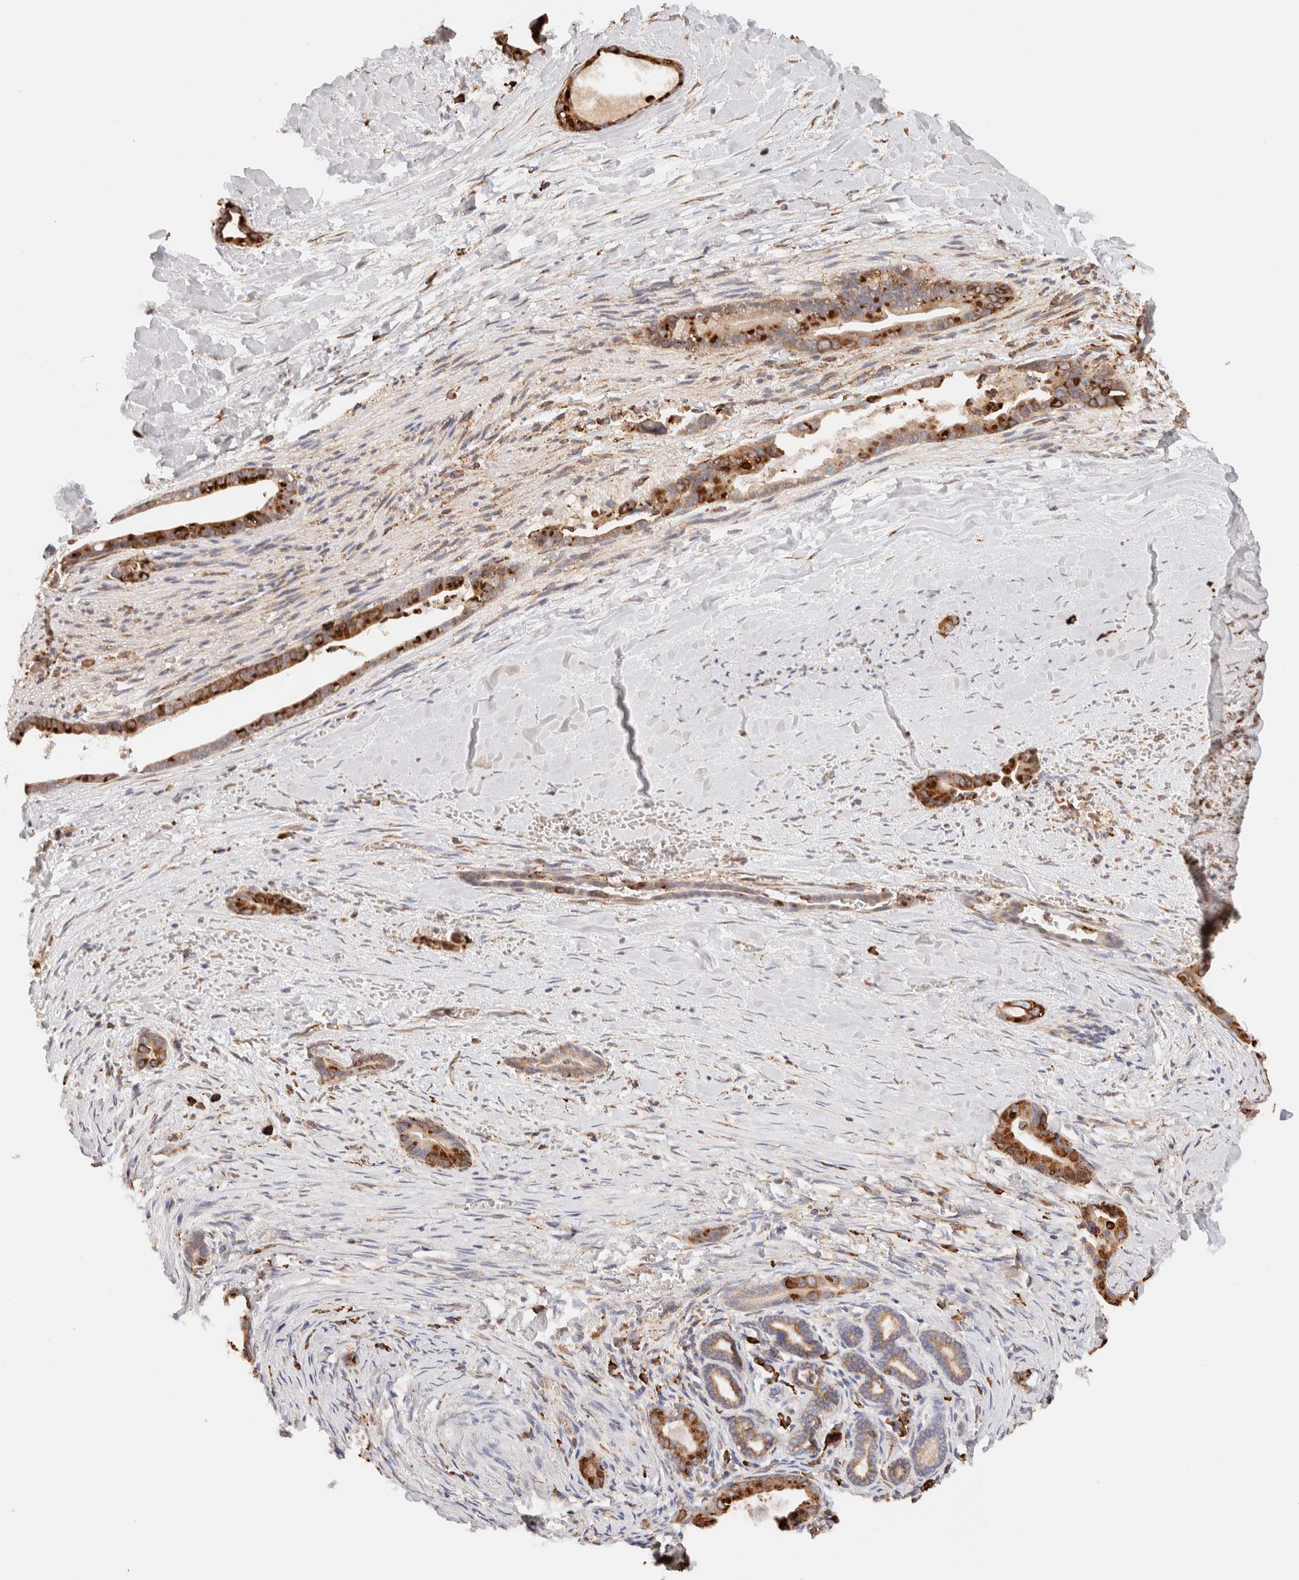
{"staining": {"intensity": "strong", "quantity": ">75%", "location": "cytoplasmic/membranous"}, "tissue": "liver cancer", "cell_type": "Tumor cells", "image_type": "cancer", "snomed": [{"axis": "morphology", "description": "Cholangiocarcinoma"}, {"axis": "topography", "description": "Liver"}], "caption": "Human liver cancer (cholangiocarcinoma) stained for a protein (brown) exhibits strong cytoplasmic/membranous positive positivity in about >75% of tumor cells.", "gene": "FER", "patient": {"sex": "female", "age": 55}}